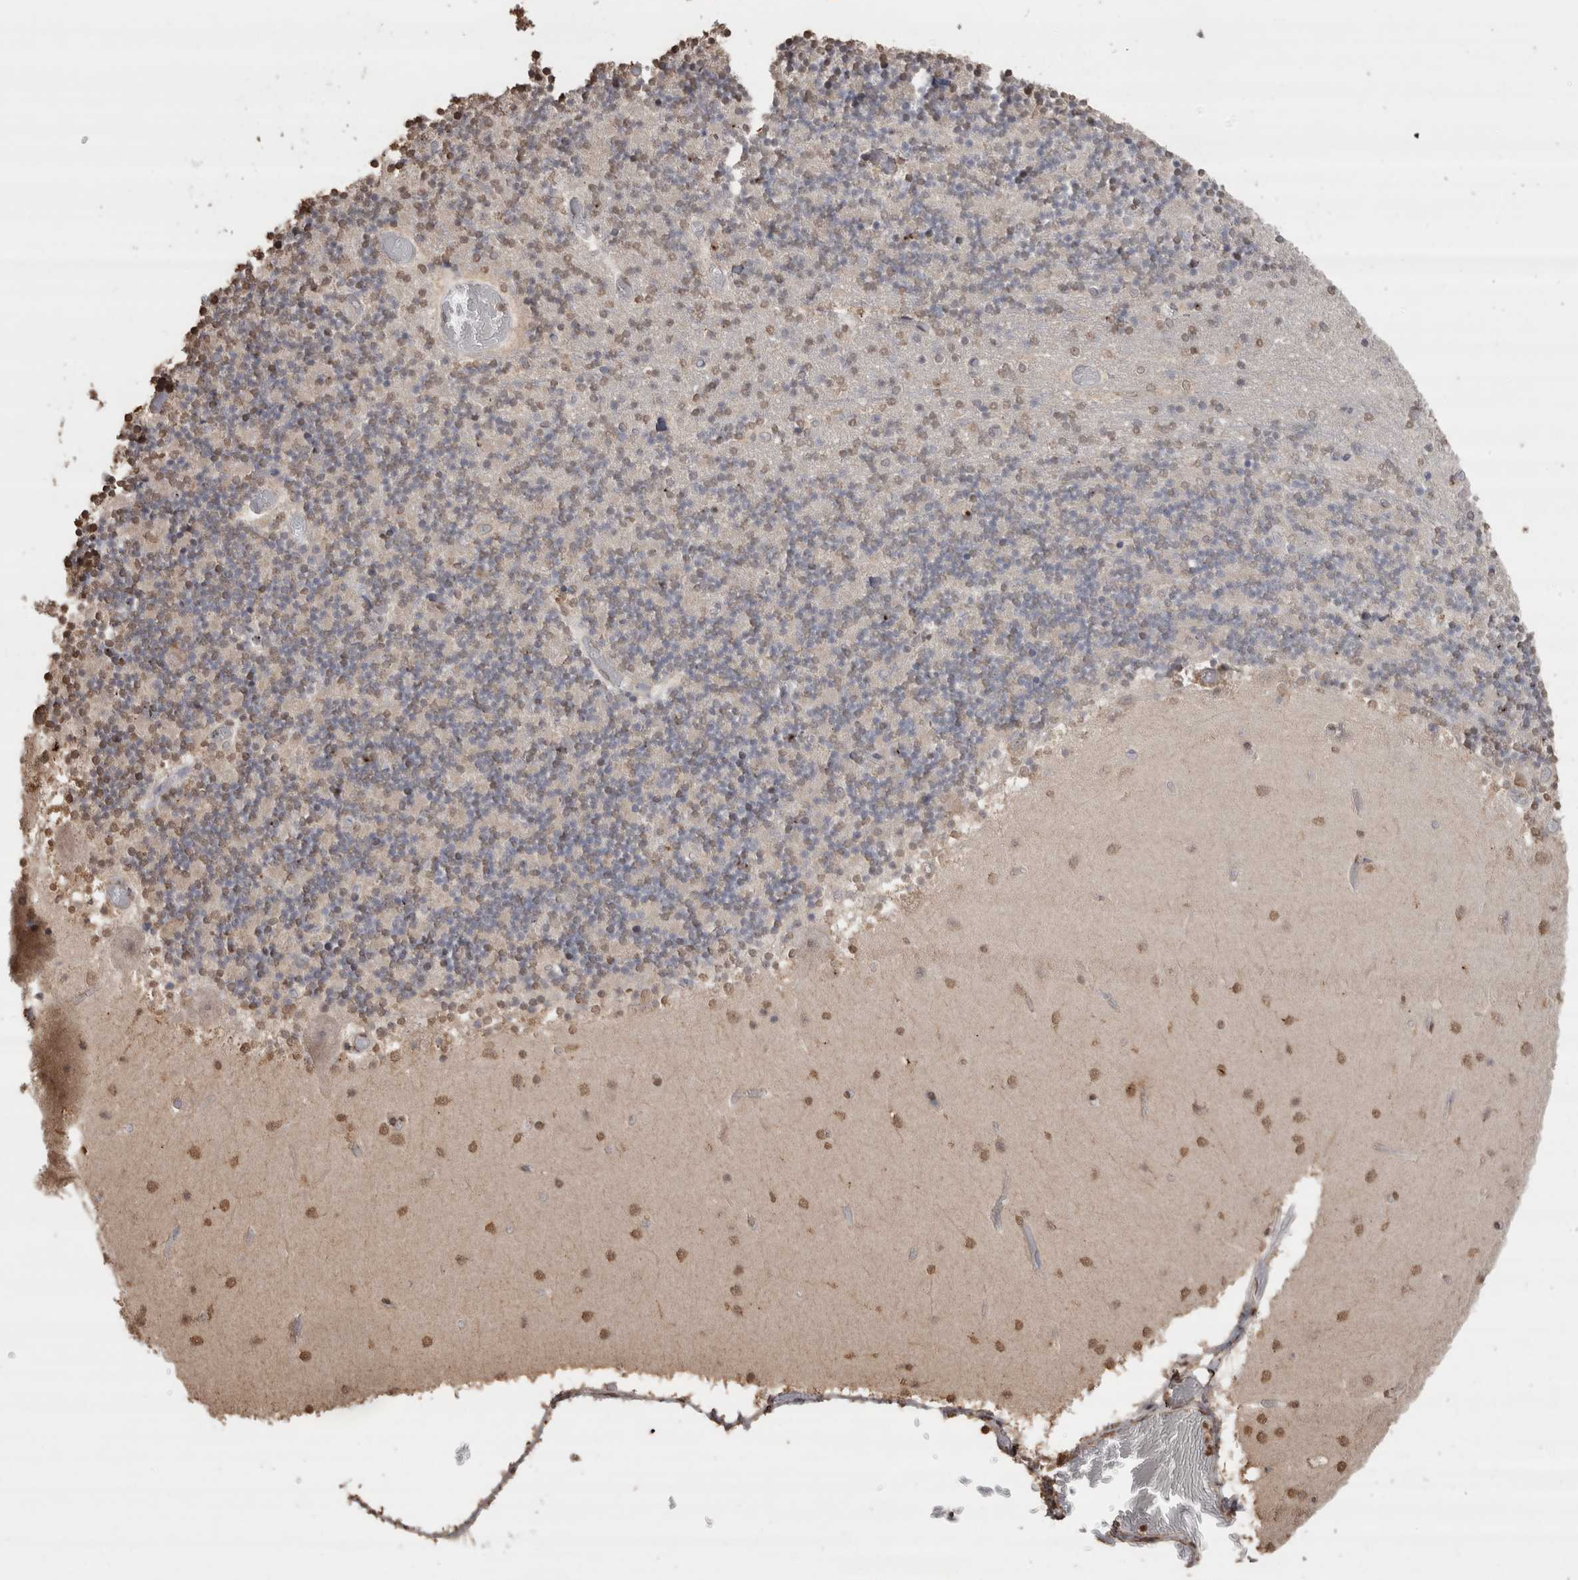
{"staining": {"intensity": "weak", "quantity": "<25%", "location": "nuclear"}, "tissue": "cerebellum", "cell_type": "Cells in granular layer", "image_type": "normal", "snomed": [{"axis": "morphology", "description": "Normal tissue, NOS"}, {"axis": "topography", "description": "Cerebellum"}], "caption": "Protein analysis of normal cerebellum demonstrates no significant positivity in cells in granular layer.", "gene": "CRELD2", "patient": {"sex": "female", "age": 28}}